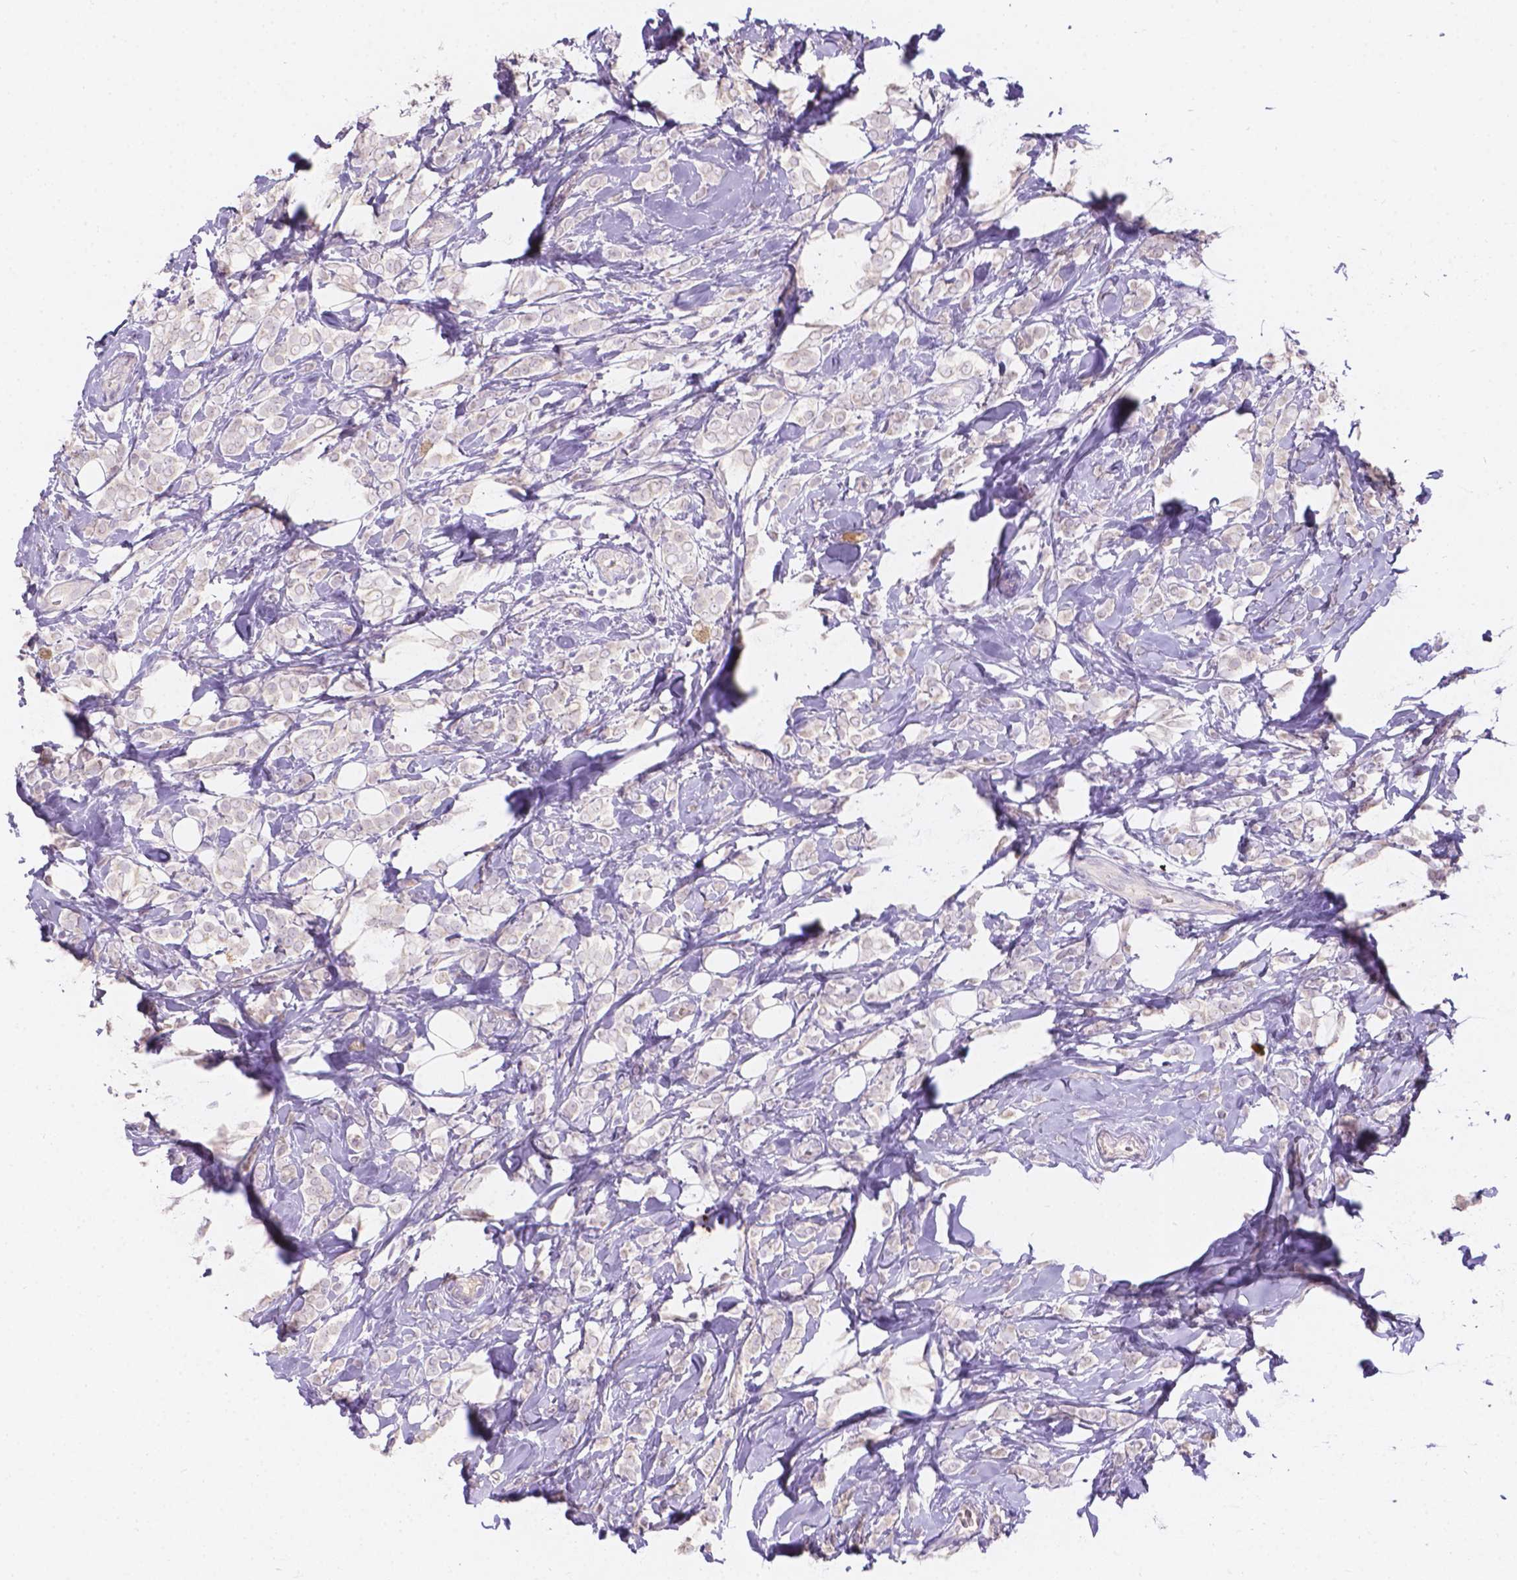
{"staining": {"intensity": "negative", "quantity": "none", "location": "none"}, "tissue": "breast cancer", "cell_type": "Tumor cells", "image_type": "cancer", "snomed": [{"axis": "morphology", "description": "Lobular carcinoma"}, {"axis": "topography", "description": "Breast"}], "caption": "A histopathology image of human breast cancer is negative for staining in tumor cells. (Immunohistochemistry (ihc), brightfield microscopy, high magnification).", "gene": "DCAF4L1", "patient": {"sex": "female", "age": 49}}